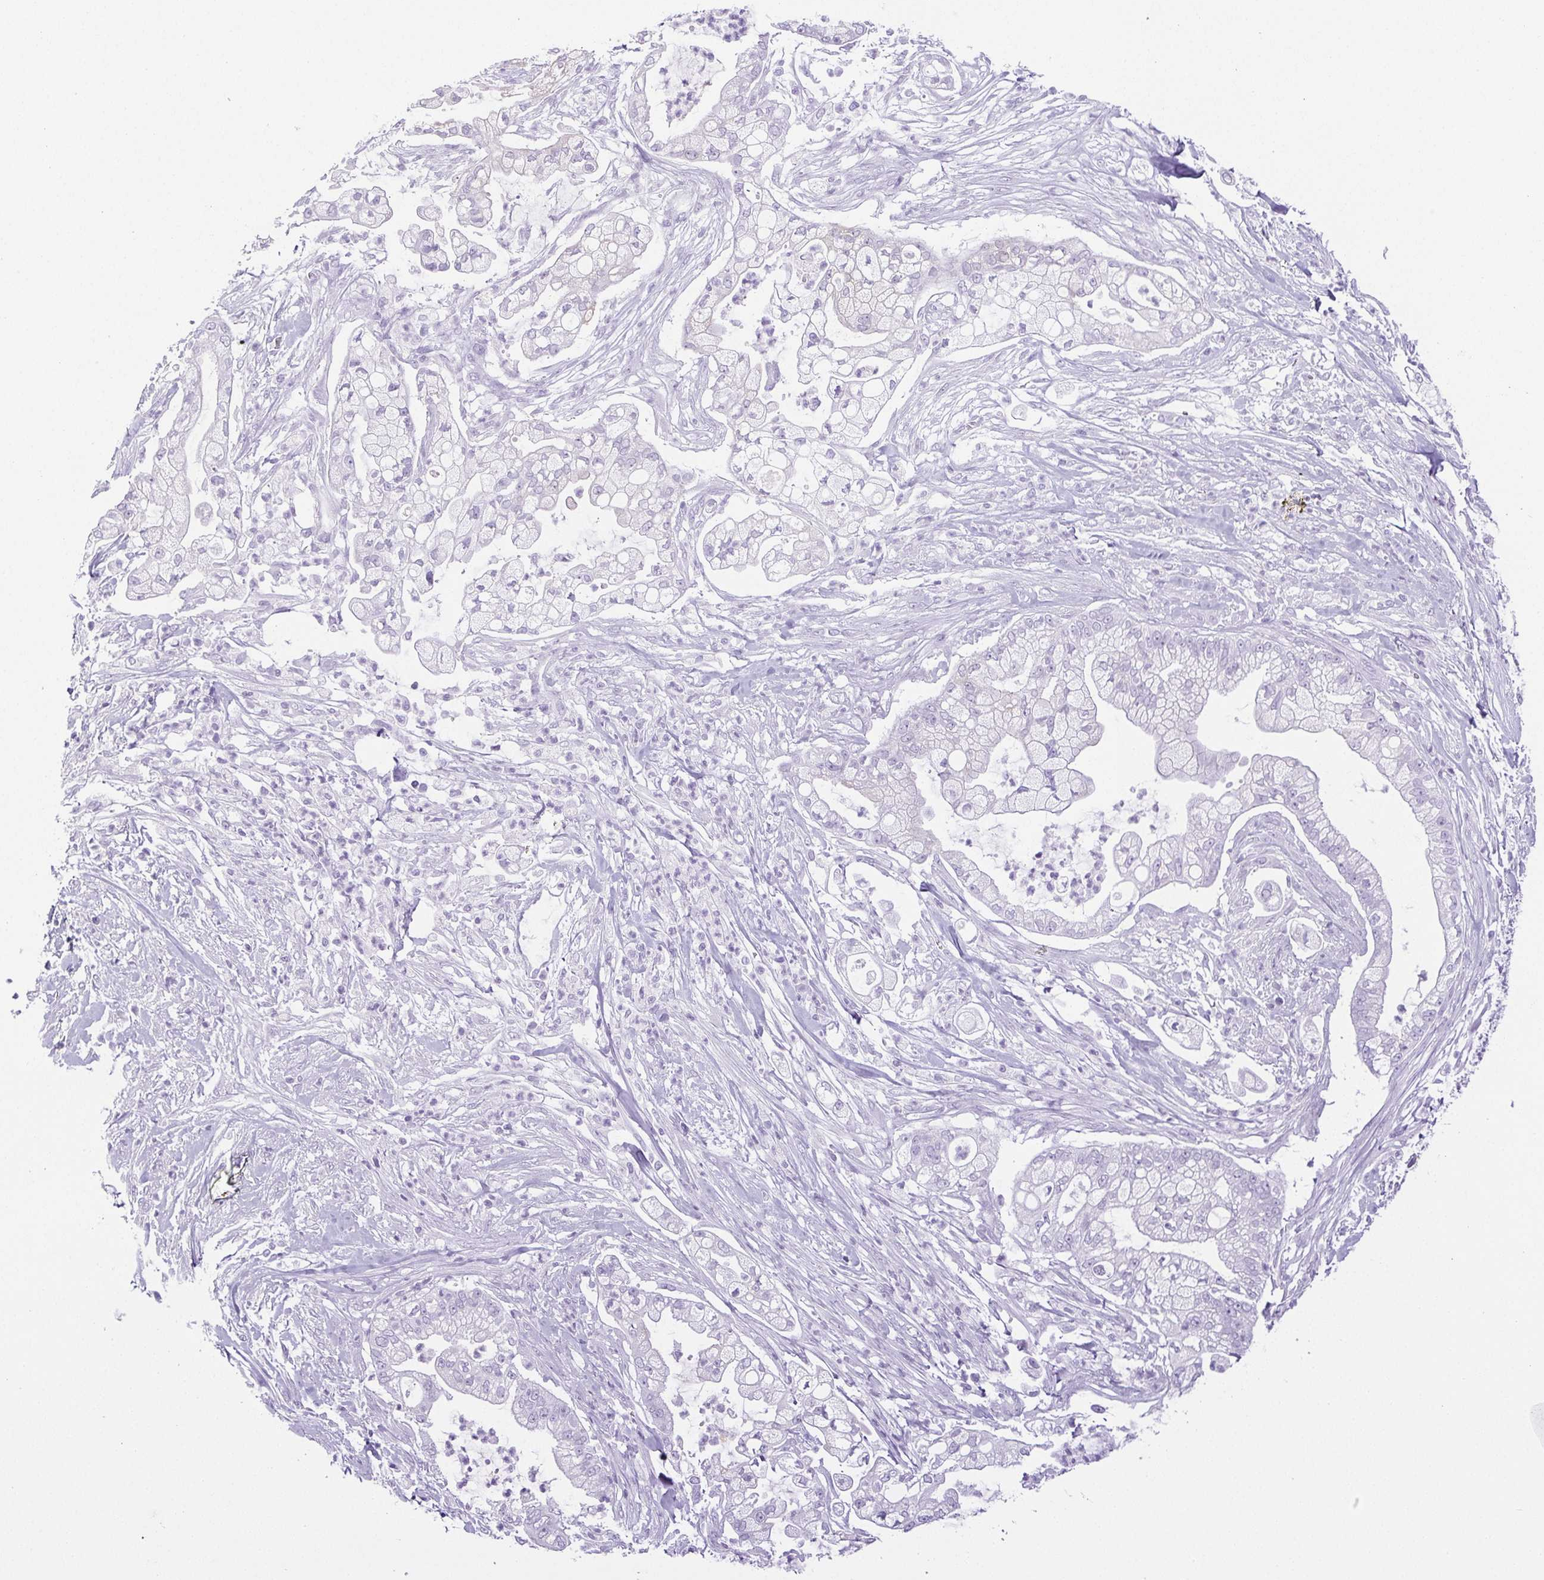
{"staining": {"intensity": "negative", "quantity": "none", "location": "none"}, "tissue": "pancreatic cancer", "cell_type": "Tumor cells", "image_type": "cancer", "snomed": [{"axis": "morphology", "description": "Adenocarcinoma, NOS"}, {"axis": "topography", "description": "Pancreas"}], "caption": "Protein analysis of pancreatic adenocarcinoma demonstrates no significant positivity in tumor cells.", "gene": "HLA-G", "patient": {"sex": "female", "age": 69}}